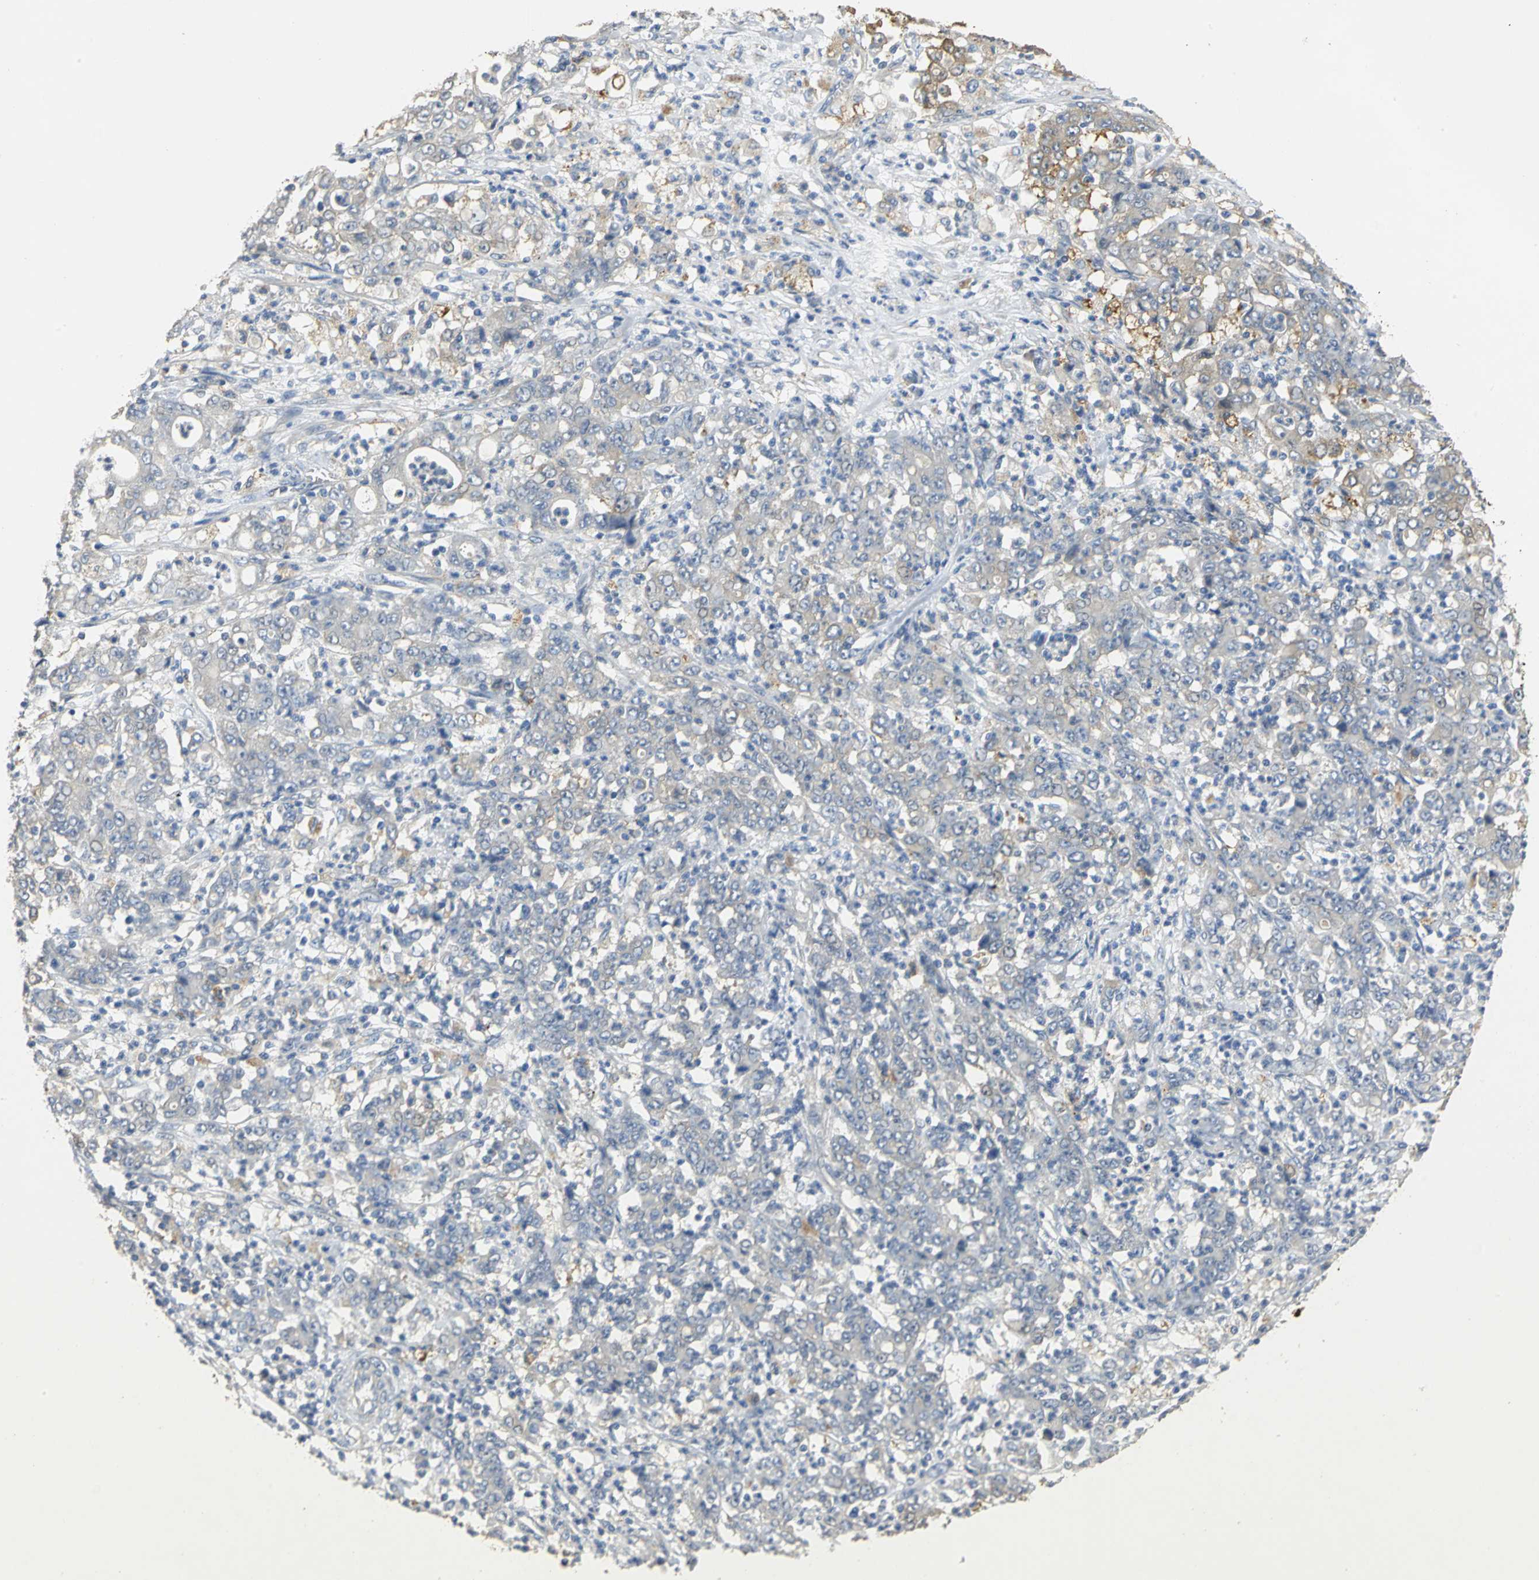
{"staining": {"intensity": "weak", "quantity": "25%-75%", "location": "cytoplasmic/membranous"}, "tissue": "stomach cancer", "cell_type": "Tumor cells", "image_type": "cancer", "snomed": [{"axis": "morphology", "description": "Adenocarcinoma, NOS"}, {"axis": "topography", "description": "Stomach, lower"}], "caption": "Immunohistochemistry (IHC) (DAB) staining of human stomach adenocarcinoma displays weak cytoplasmic/membranous protein positivity in approximately 25%-75% of tumor cells.", "gene": "IL17RB", "patient": {"sex": "female", "age": 71}}